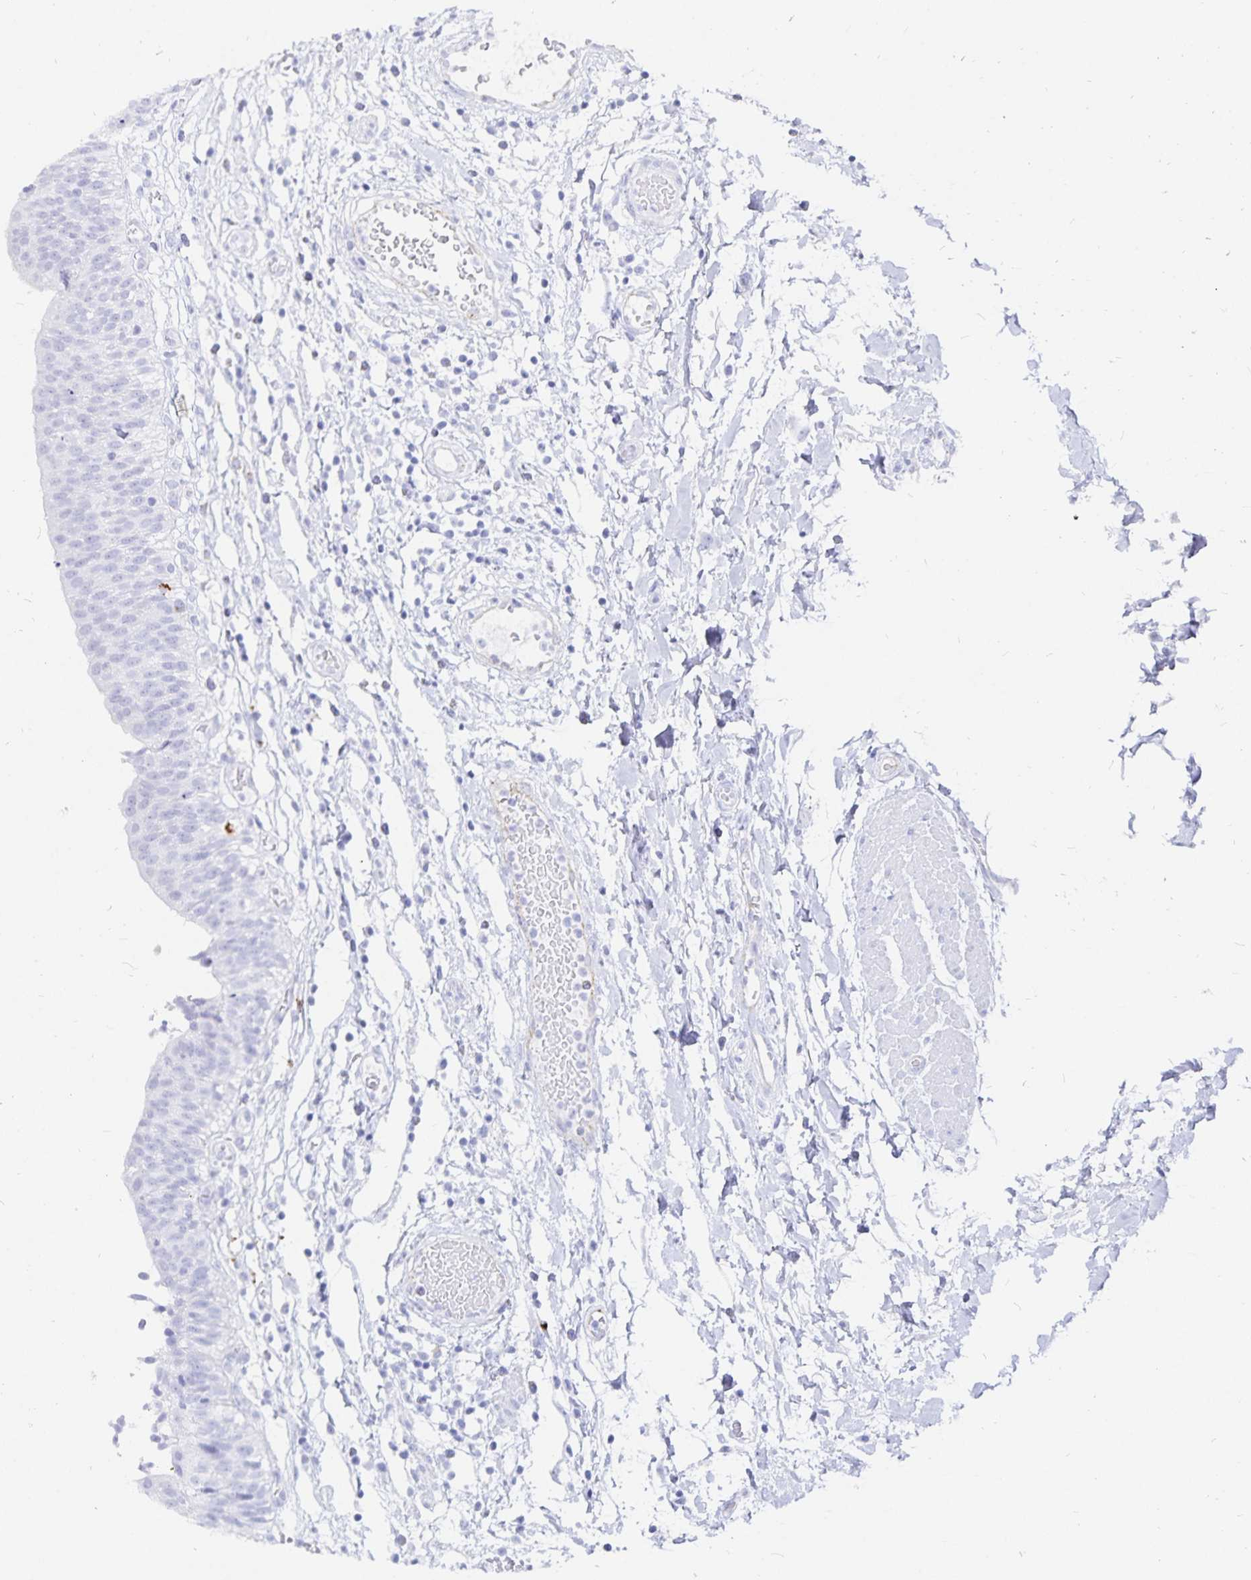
{"staining": {"intensity": "negative", "quantity": "none", "location": "none"}, "tissue": "urinary bladder", "cell_type": "Urothelial cells", "image_type": "normal", "snomed": [{"axis": "morphology", "description": "Normal tissue, NOS"}, {"axis": "topography", "description": "Urinary bladder"}], "caption": "An immunohistochemistry (IHC) histopathology image of unremarkable urinary bladder is shown. There is no staining in urothelial cells of urinary bladder.", "gene": "INSL5", "patient": {"sex": "male", "age": 64}}